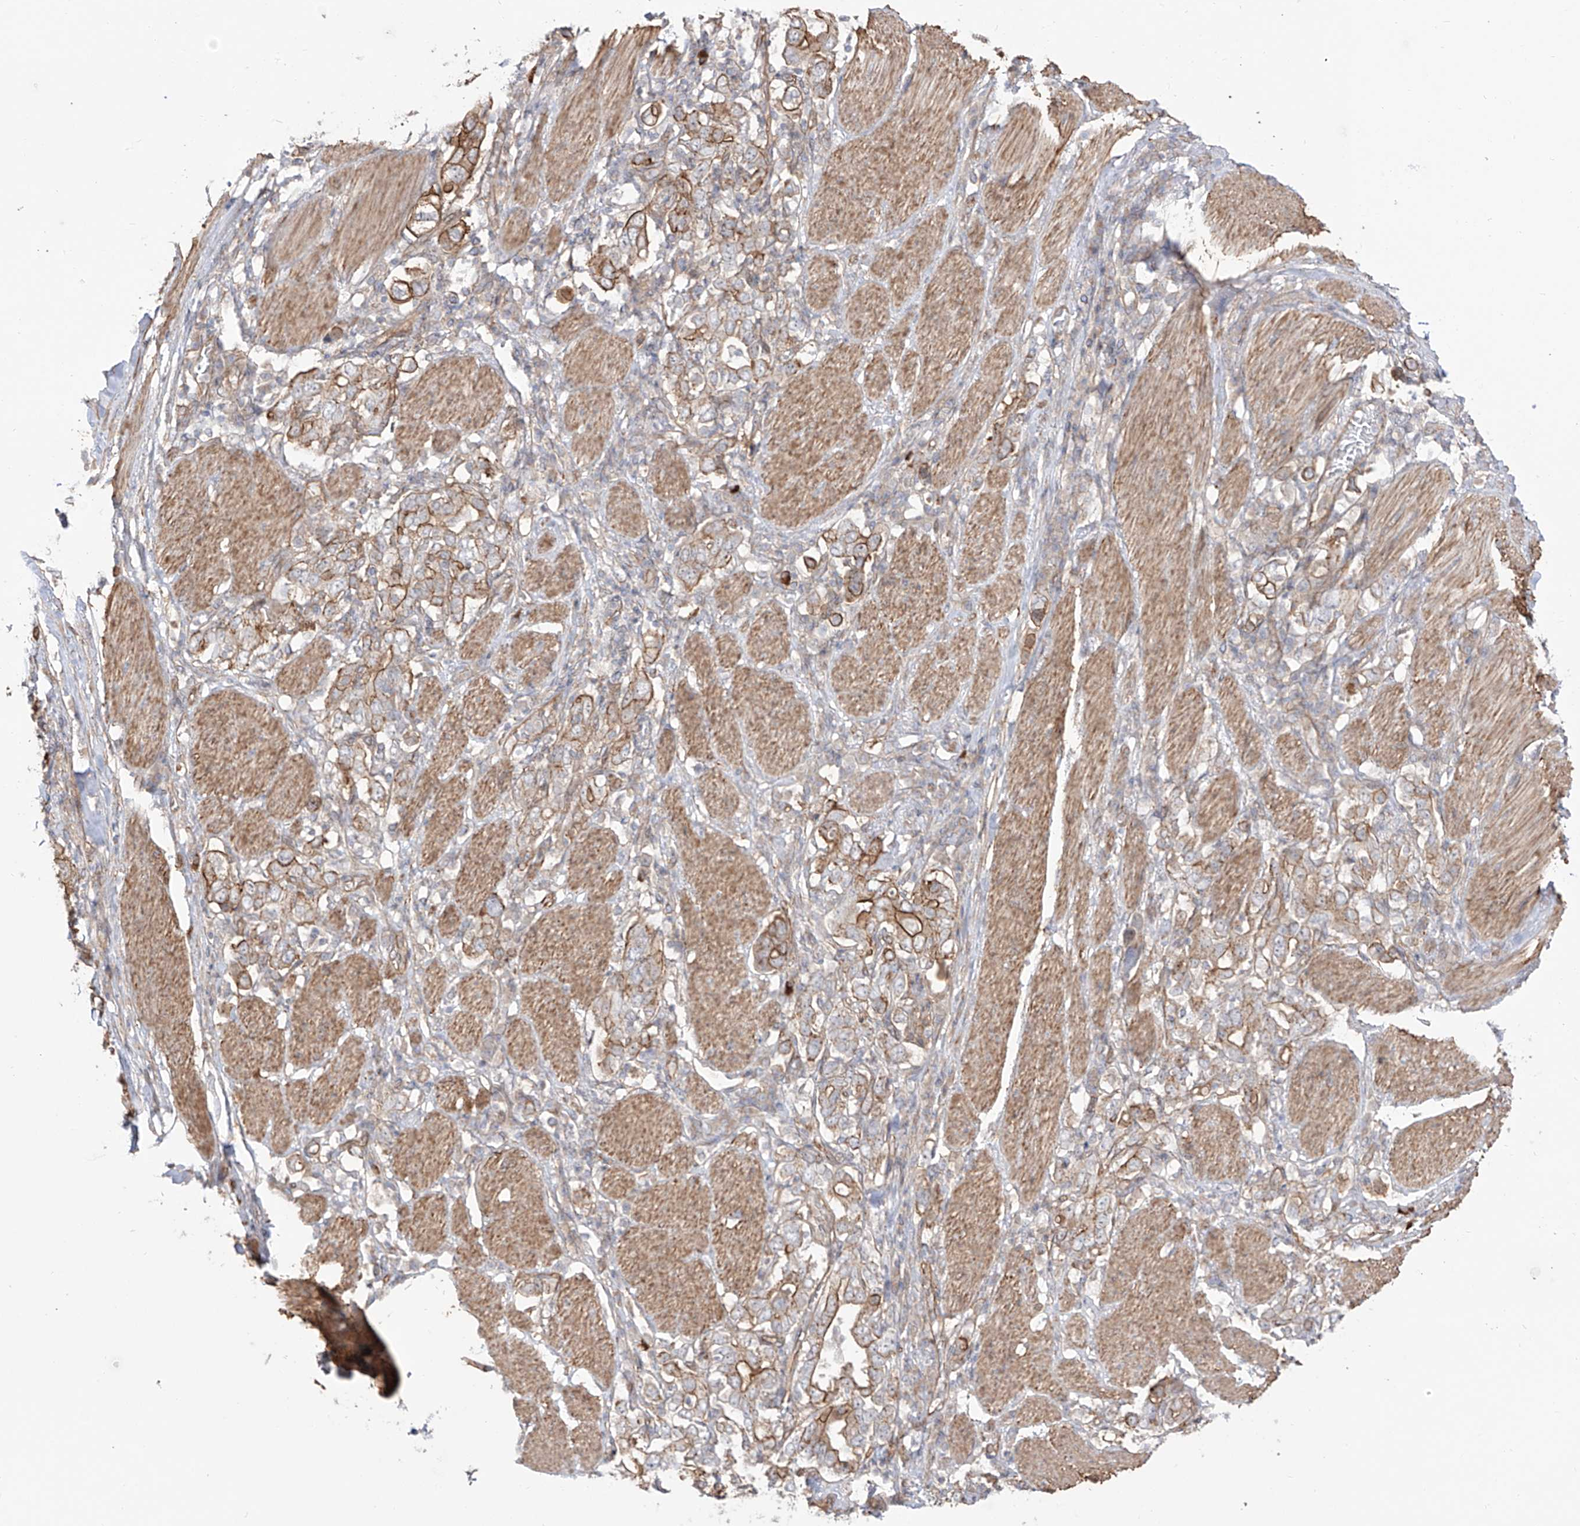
{"staining": {"intensity": "moderate", "quantity": "25%-75%", "location": "cytoplasmic/membranous"}, "tissue": "stomach cancer", "cell_type": "Tumor cells", "image_type": "cancer", "snomed": [{"axis": "morphology", "description": "Adenocarcinoma, NOS"}, {"axis": "topography", "description": "Stomach, upper"}], "caption": "This is an image of immunohistochemistry (IHC) staining of stomach cancer, which shows moderate positivity in the cytoplasmic/membranous of tumor cells.", "gene": "ZNF180", "patient": {"sex": "male", "age": 62}}